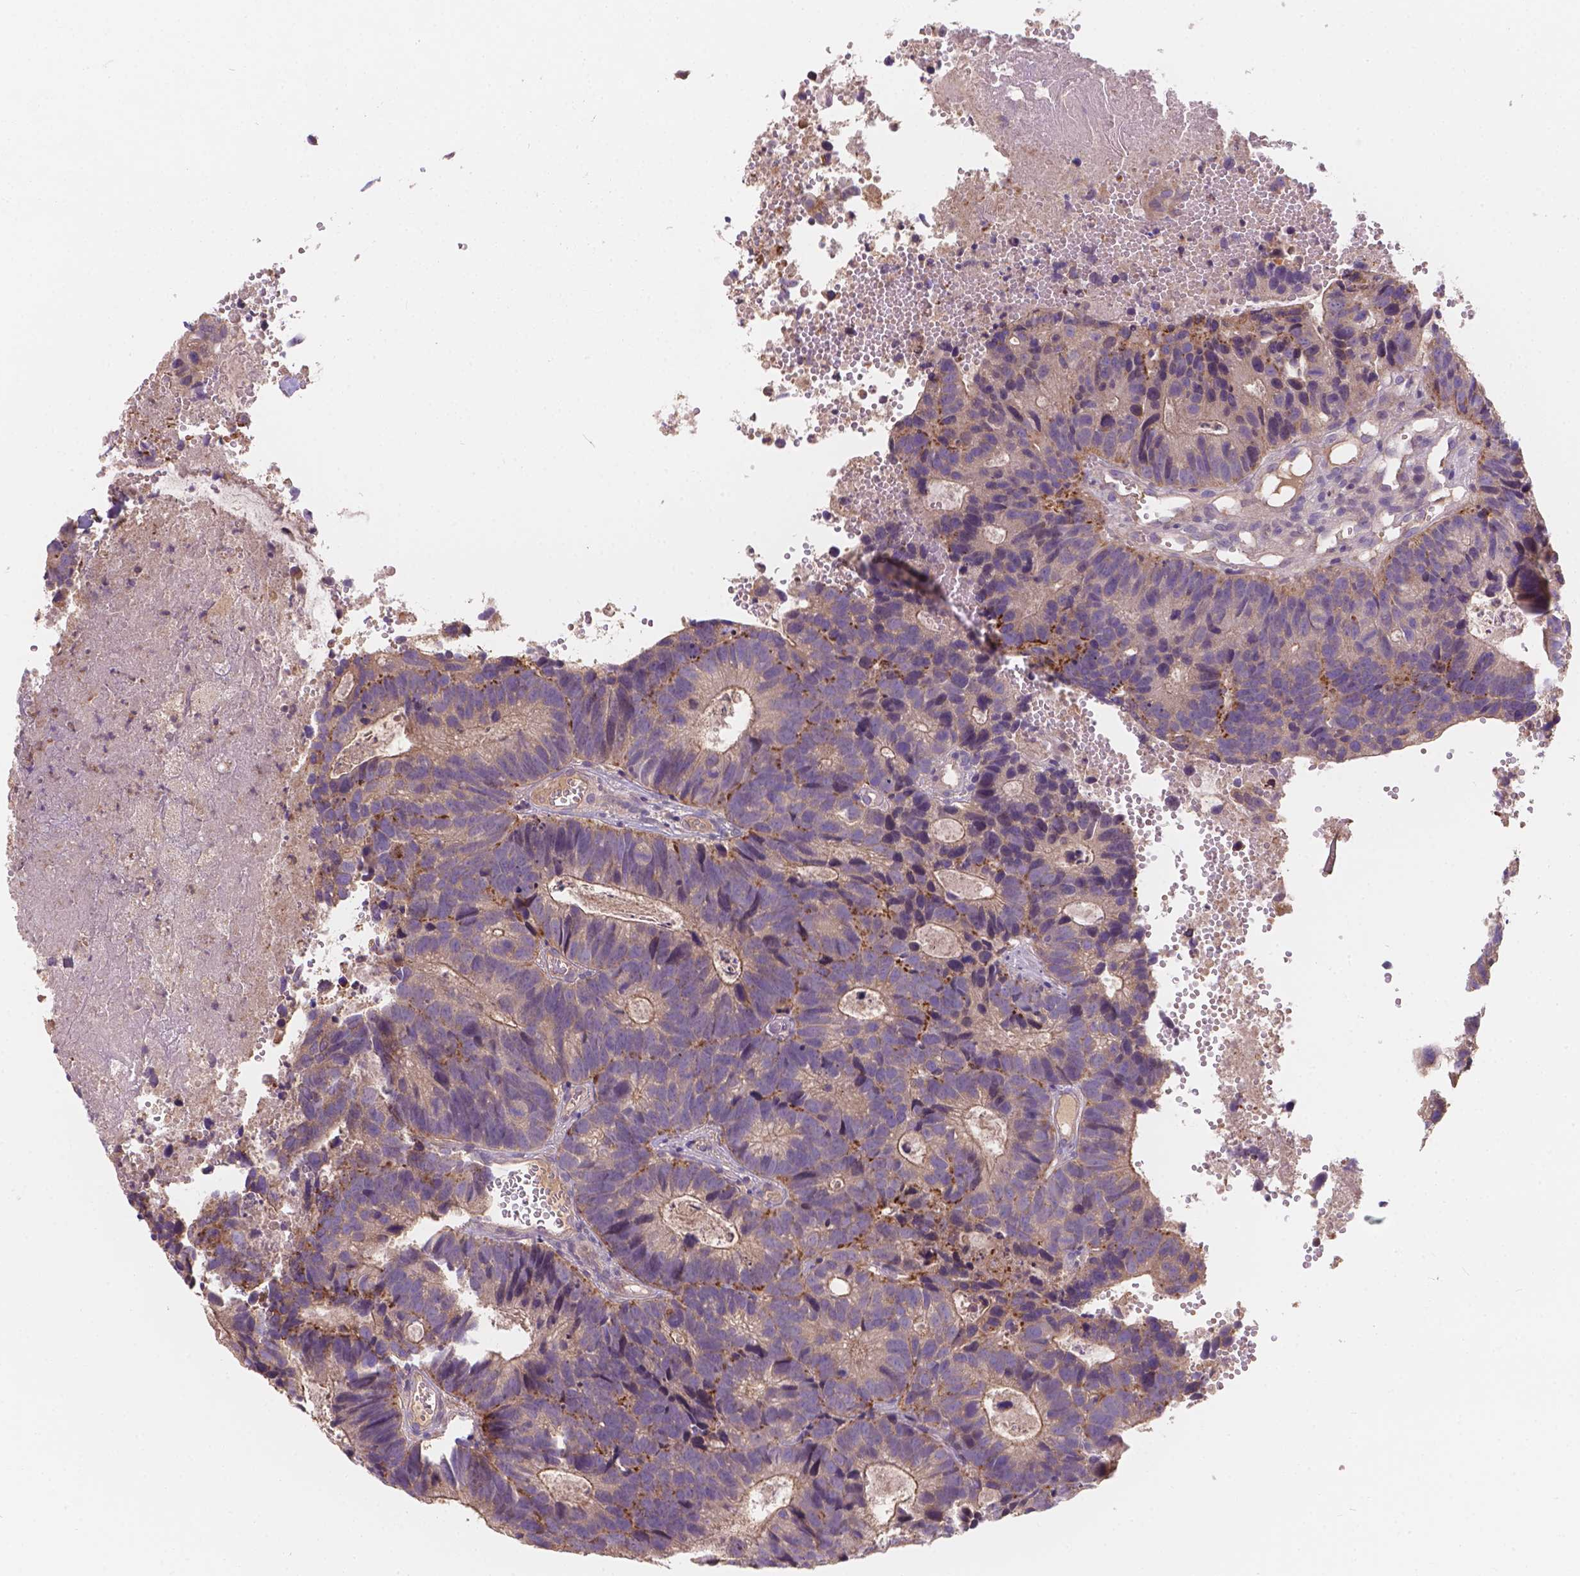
{"staining": {"intensity": "strong", "quantity": "<25%", "location": "cytoplasmic/membranous"}, "tissue": "head and neck cancer", "cell_type": "Tumor cells", "image_type": "cancer", "snomed": [{"axis": "morphology", "description": "Adenocarcinoma, NOS"}, {"axis": "topography", "description": "Head-Neck"}], "caption": "This is an image of IHC staining of adenocarcinoma (head and neck), which shows strong staining in the cytoplasmic/membranous of tumor cells.", "gene": "CDK10", "patient": {"sex": "male", "age": 62}}